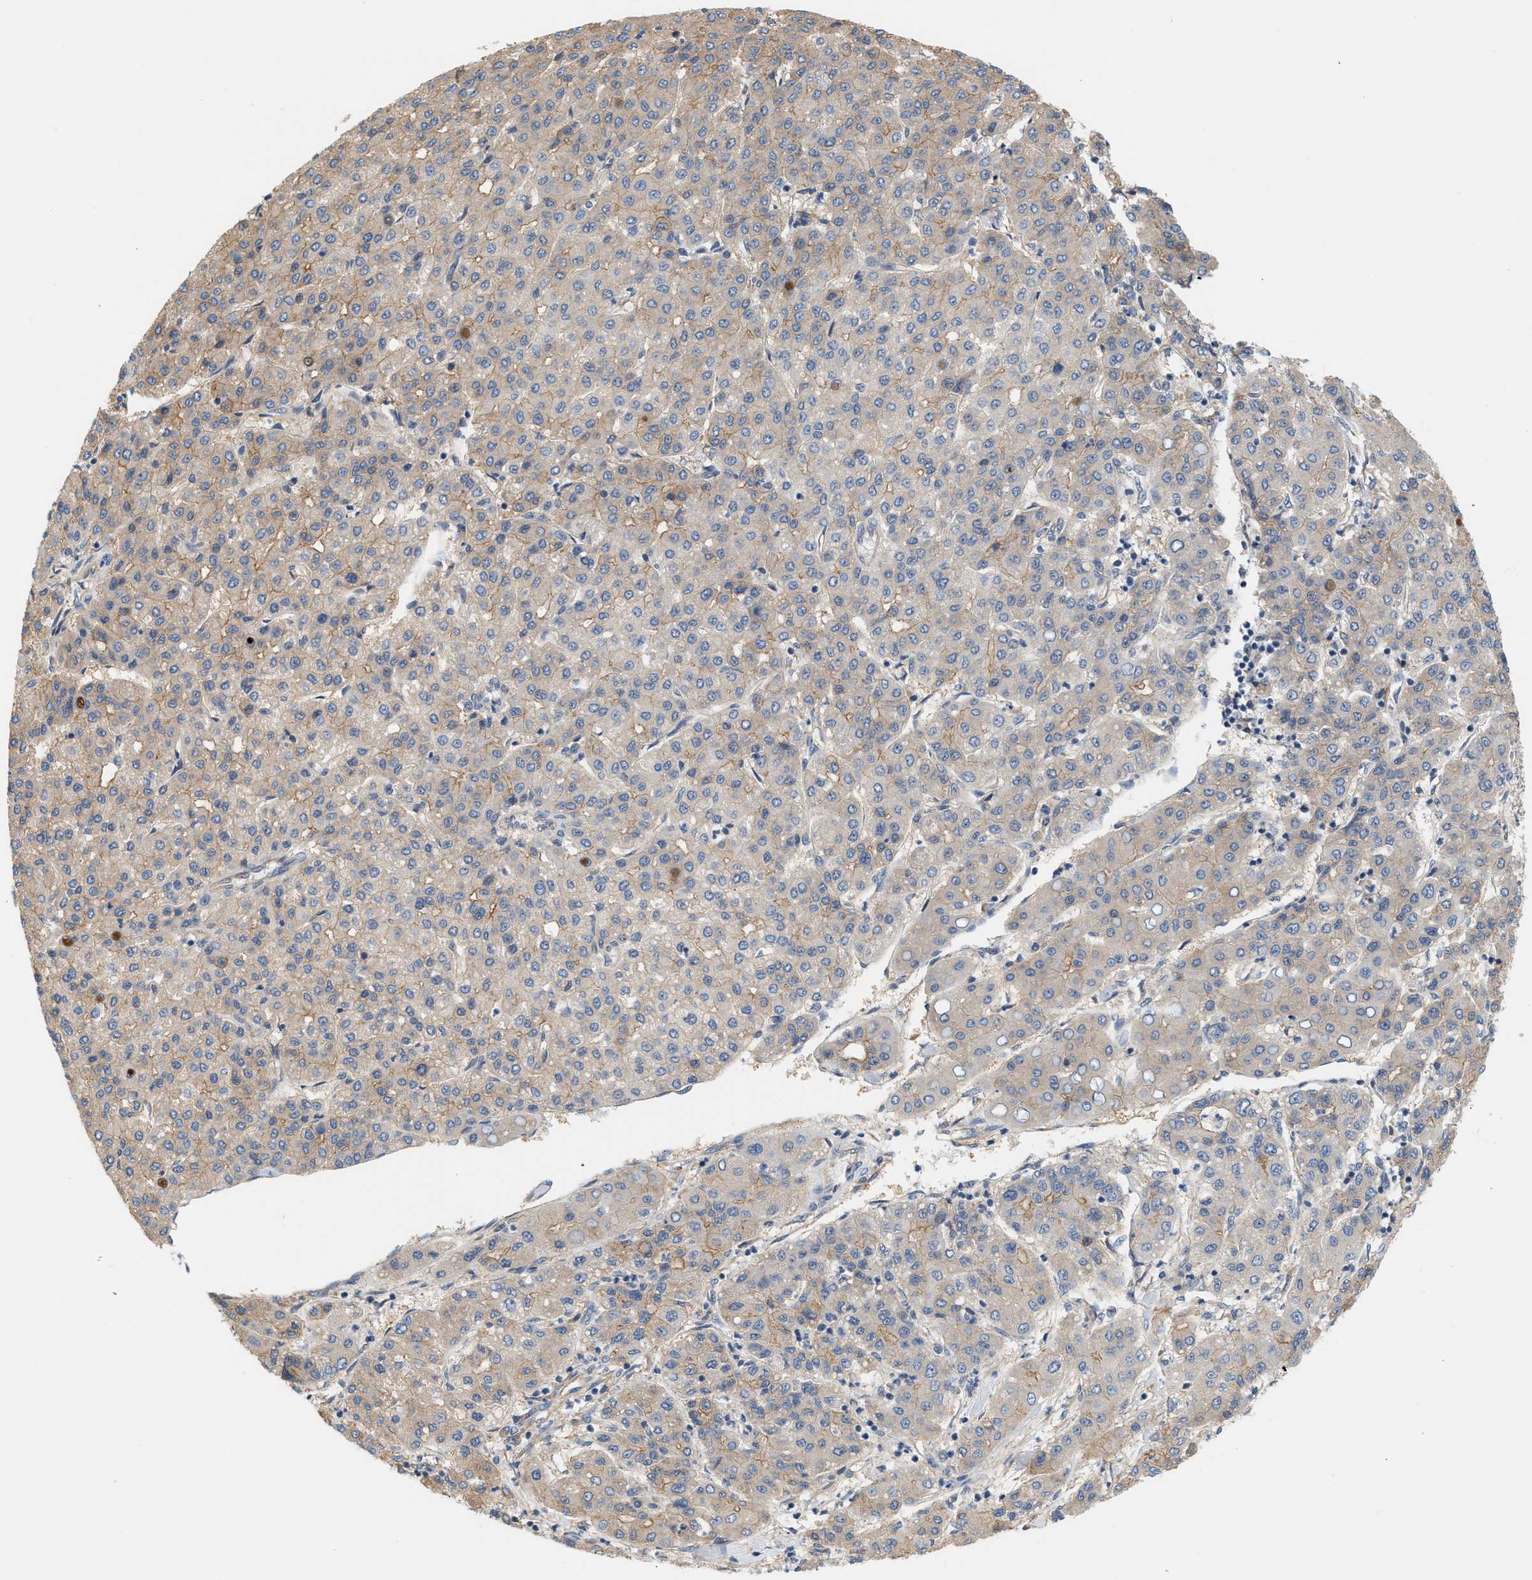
{"staining": {"intensity": "weak", "quantity": "25%-75%", "location": "cytoplasmic/membranous"}, "tissue": "liver cancer", "cell_type": "Tumor cells", "image_type": "cancer", "snomed": [{"axis": "morphology", "description": "Carcinoma, Hepatocellular, NOS"}, {"axis": "topography", "description": "Liver"}], "caption": "Liver hepatocellular carcinoma tissue demonstrates weak cytoplasmic/membranous positivity in about 25%-75% of tumor cells", "gene": "CTXN1", "patient": {"sex": "male", "age": 65}}